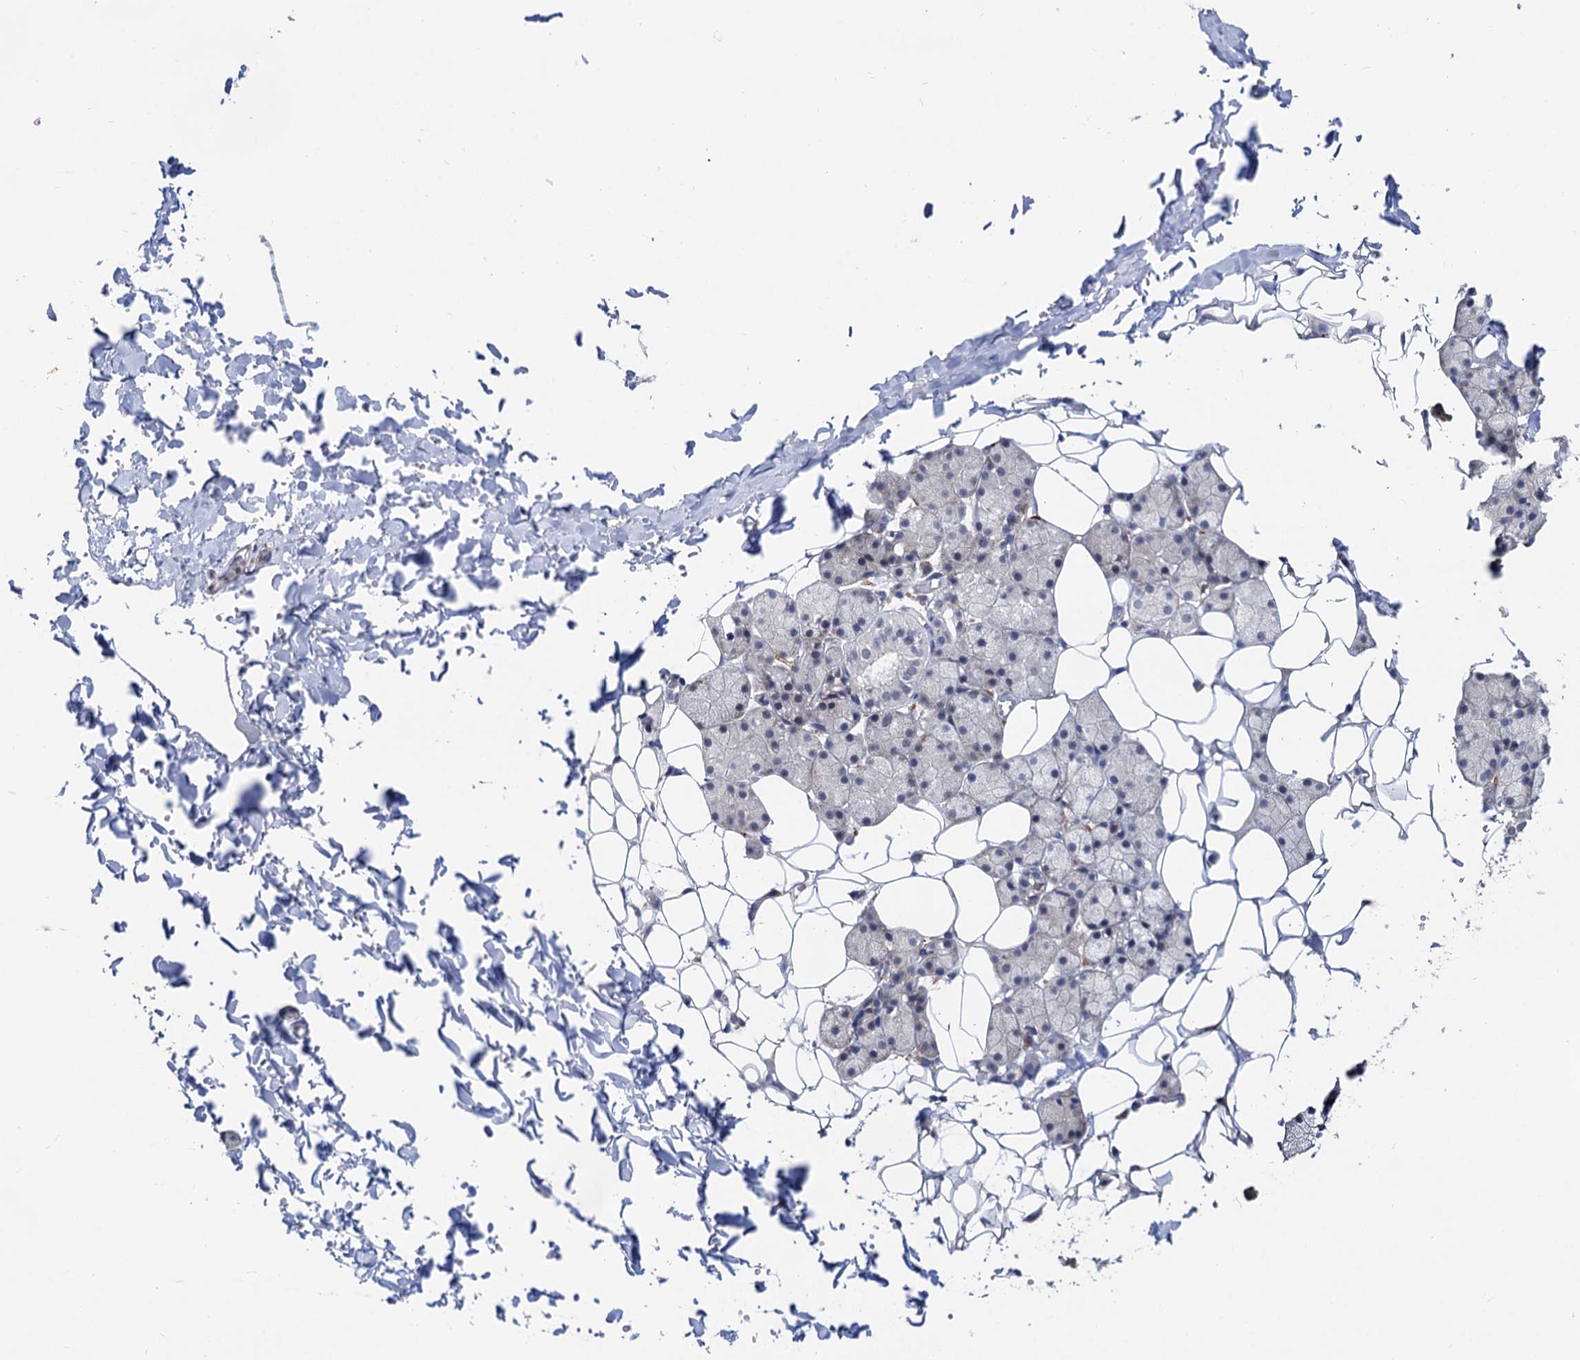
{"staining": {"intensity": "negative", "quantity": "none", "location": "none"}, "tissue": "salivary gland", "cell_type": "Glandular cells", "image_type": "normal", "snomed": [{"axis": "morphology", "description": "Normal tissue, NOS"}, {"axis": "topography", "description": "Salivary gland"}], "caption": "This is an IHC photomicrograph of normal human salivary gland. There is no expression in glandular cells.", "gene": "CAPRIN2", "patient": {"sex": "female", "age": 33}}